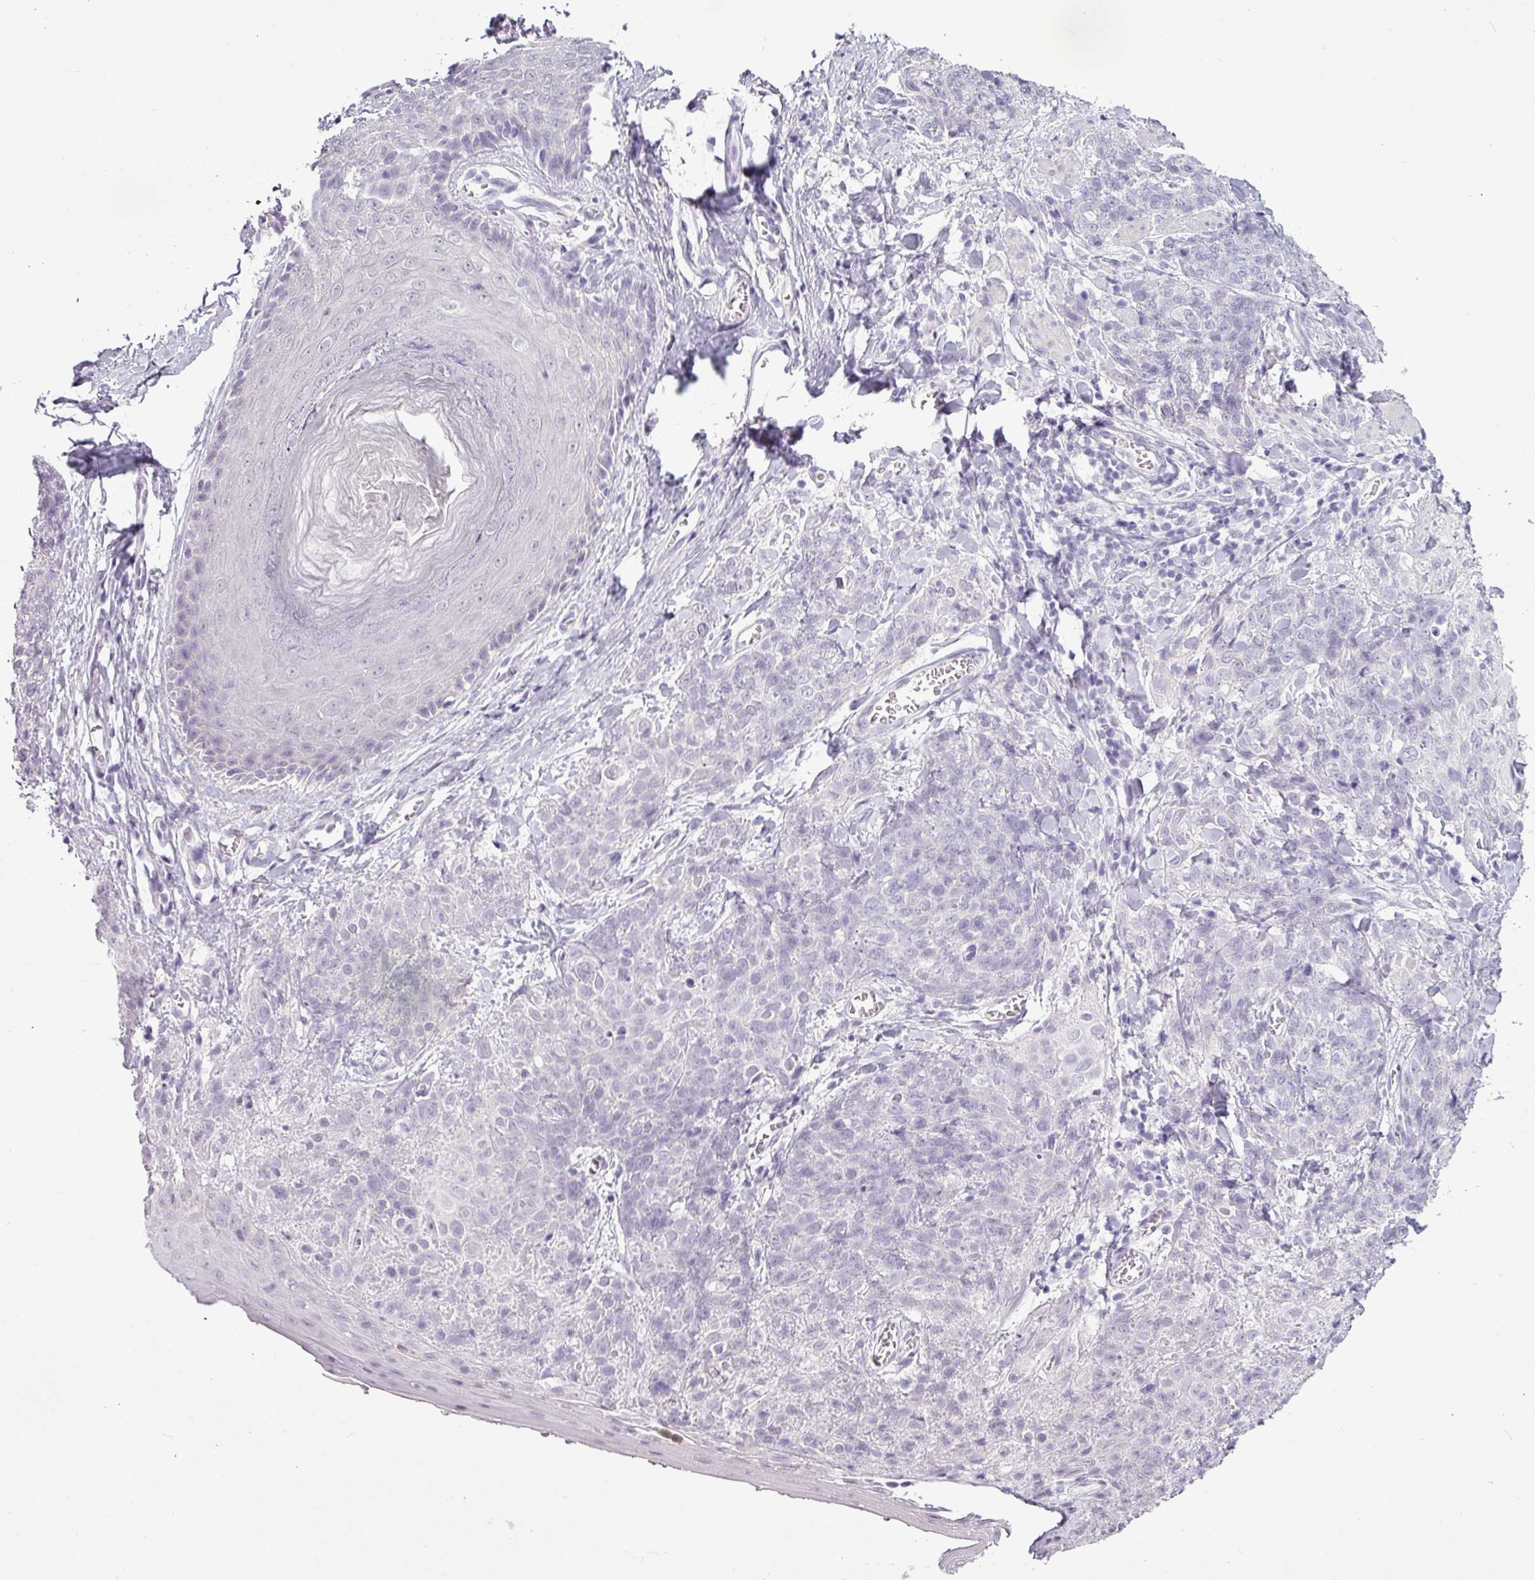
{"staining": {"intensity": "negative", "quantity": "none", "location": "none"}, "tissue": "skin cancer", "cell_type": "Tumor cells", "image_type": "cancer", "snomed": [{"axis": "morphology", "description": "Squamous cell carcinoma, NOS"}, {"axis": "topography", "description": "Skin"}, {"axis": "topography", "description": "Vulva"}], "caption": "Tumor cells are negative for protein expression in human squamous cell carcinoma (skin). (DAB immunohistochemistry, high magnification).", "gene": "AMY2A", "patient": {"sex": "female", "age": 85}}